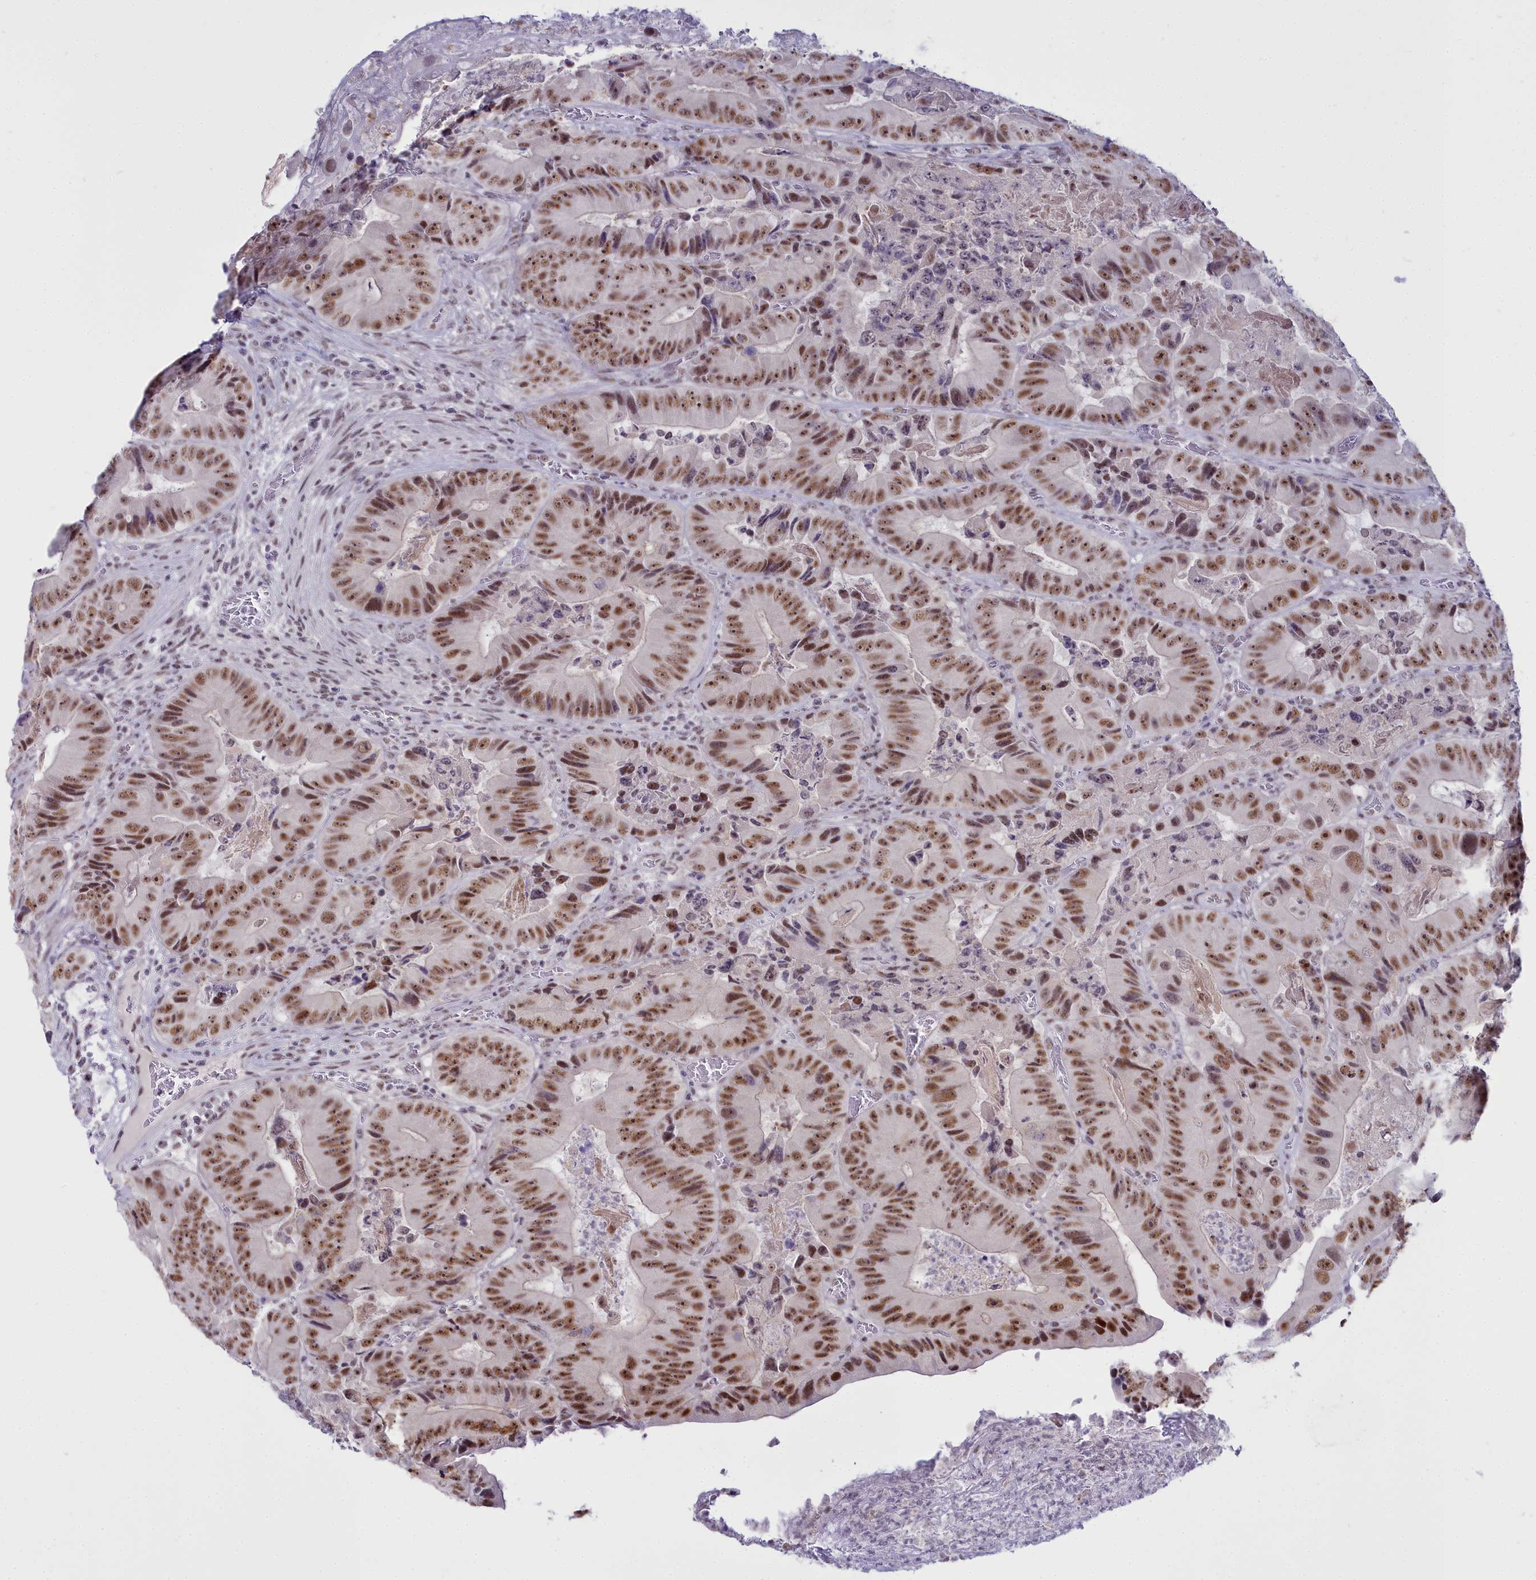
{"staining": {"intensity": "moderate", "quantity": ">75%", "location": "nuclear"}, "tissue": "colorectal cancer", "cell_type": "Tumor cells", "image_type": "cancer", "snomed": [{"axis": "morphology", "description": "Adenocarcinoma, NOS"}, {"axis": "topography", "description": "Colon"}], "caption": "Protein expression analysis of adenocarcinoma (colorectal) demonstrates moderate nuclear staining in approximately >75% of tumor cells. (IHC, brightfield microscopy, high magnification).", "gene": "RBM12", "patient": {"sex": "female", "age": 86}}